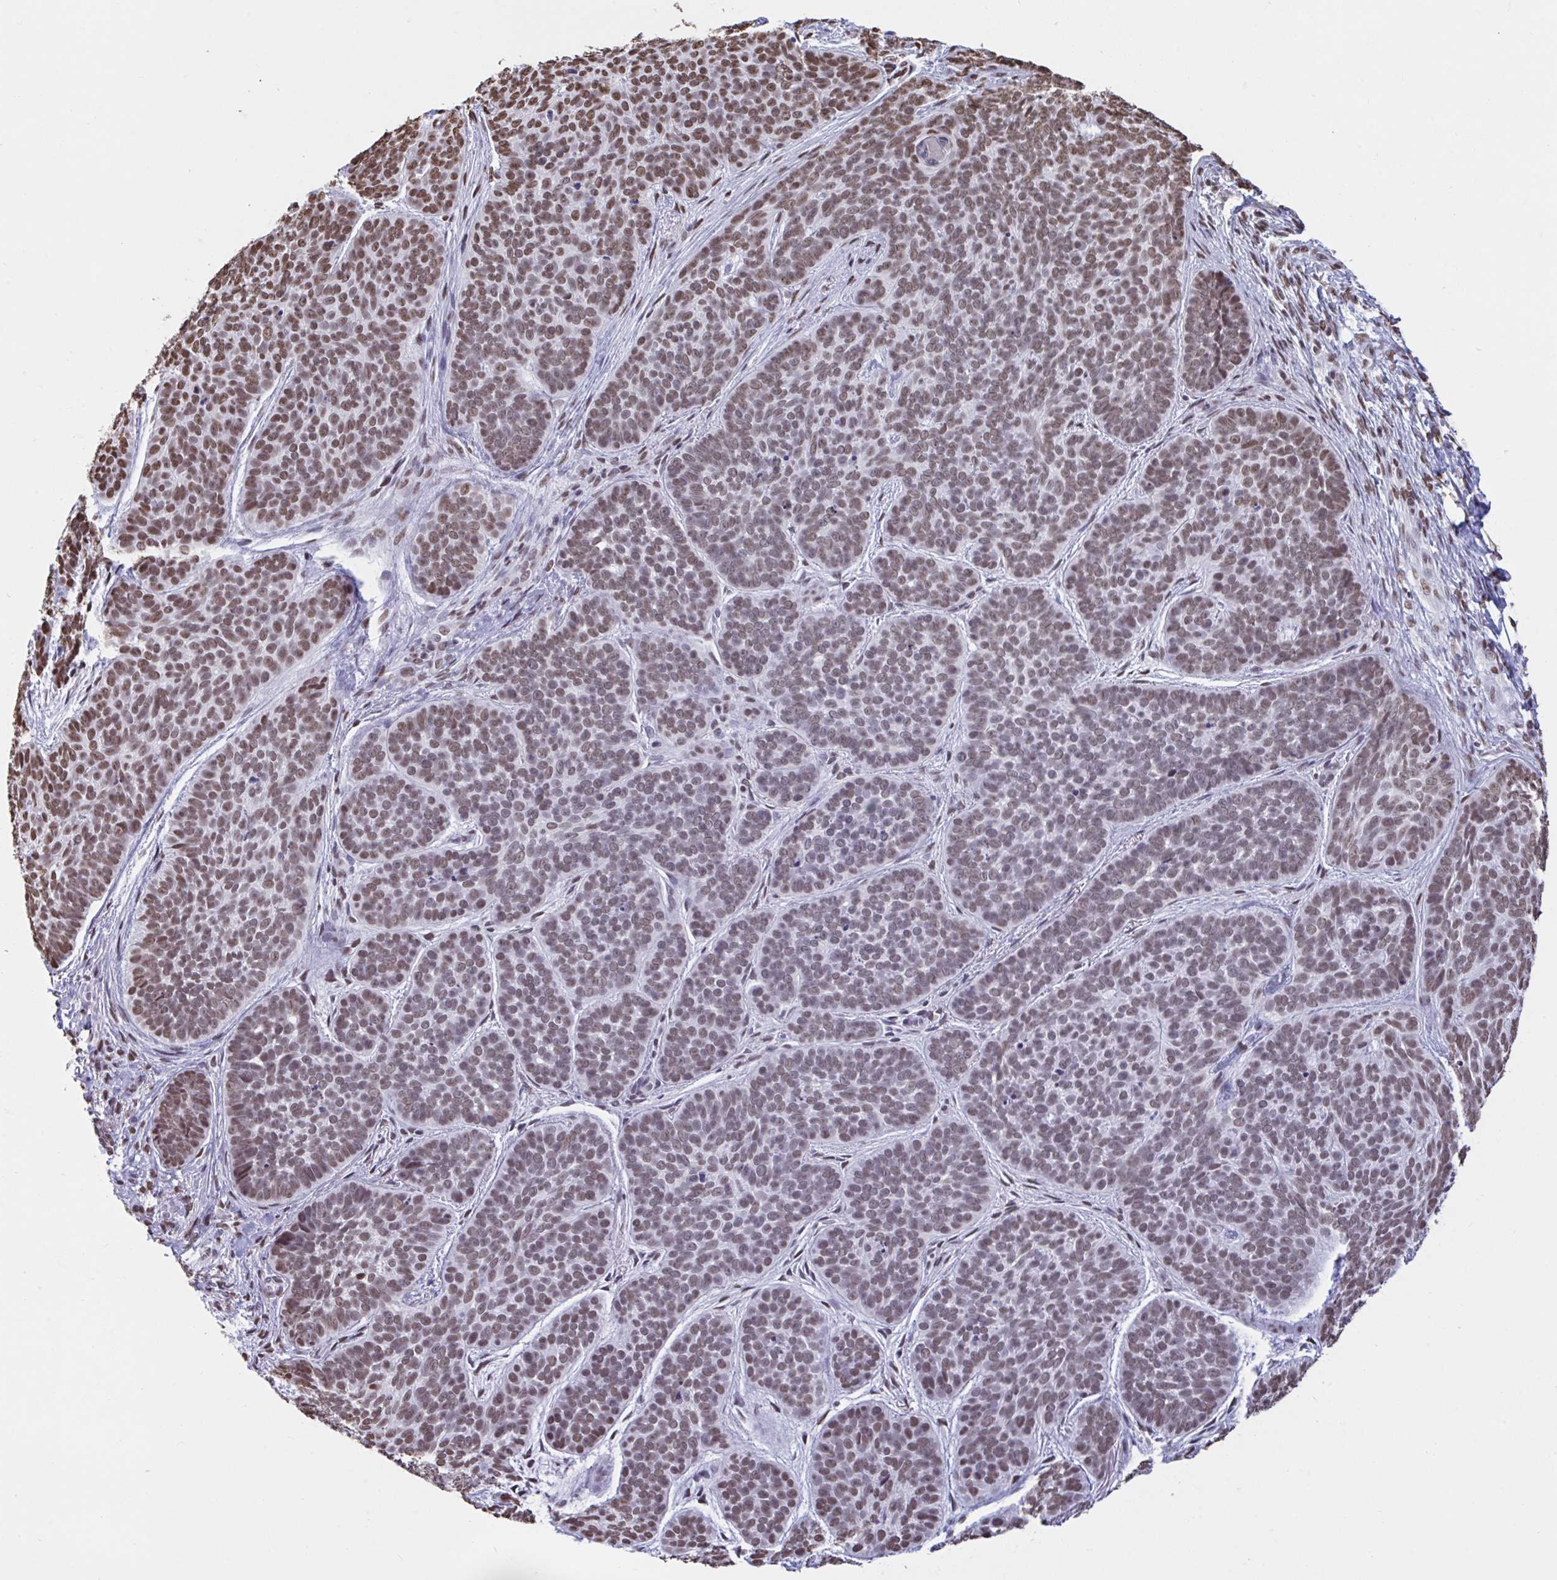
{"staining": {"intensity": "strong", "quantity": "25%-75%", "location": "nuclear"}, "tissue": "skin cancer", "cell_type": "Tumor cells", "image_type": "cancer", "snomed": [{"axis": "morphology", "description": "Basal cell carcinoma"}, {"axis": "topography", "description": "Skin"}, {"axis": "topography", "description": "Skin of nose"}], "caption": "A micrograph of skin basal cell carcinoma stained for a protein shows strong nuclear brown staining in tumor cells. Nuclei are stained in blue.", "gene": "HNRNPDL", "patient": {"sex": "female", "age": 81}}